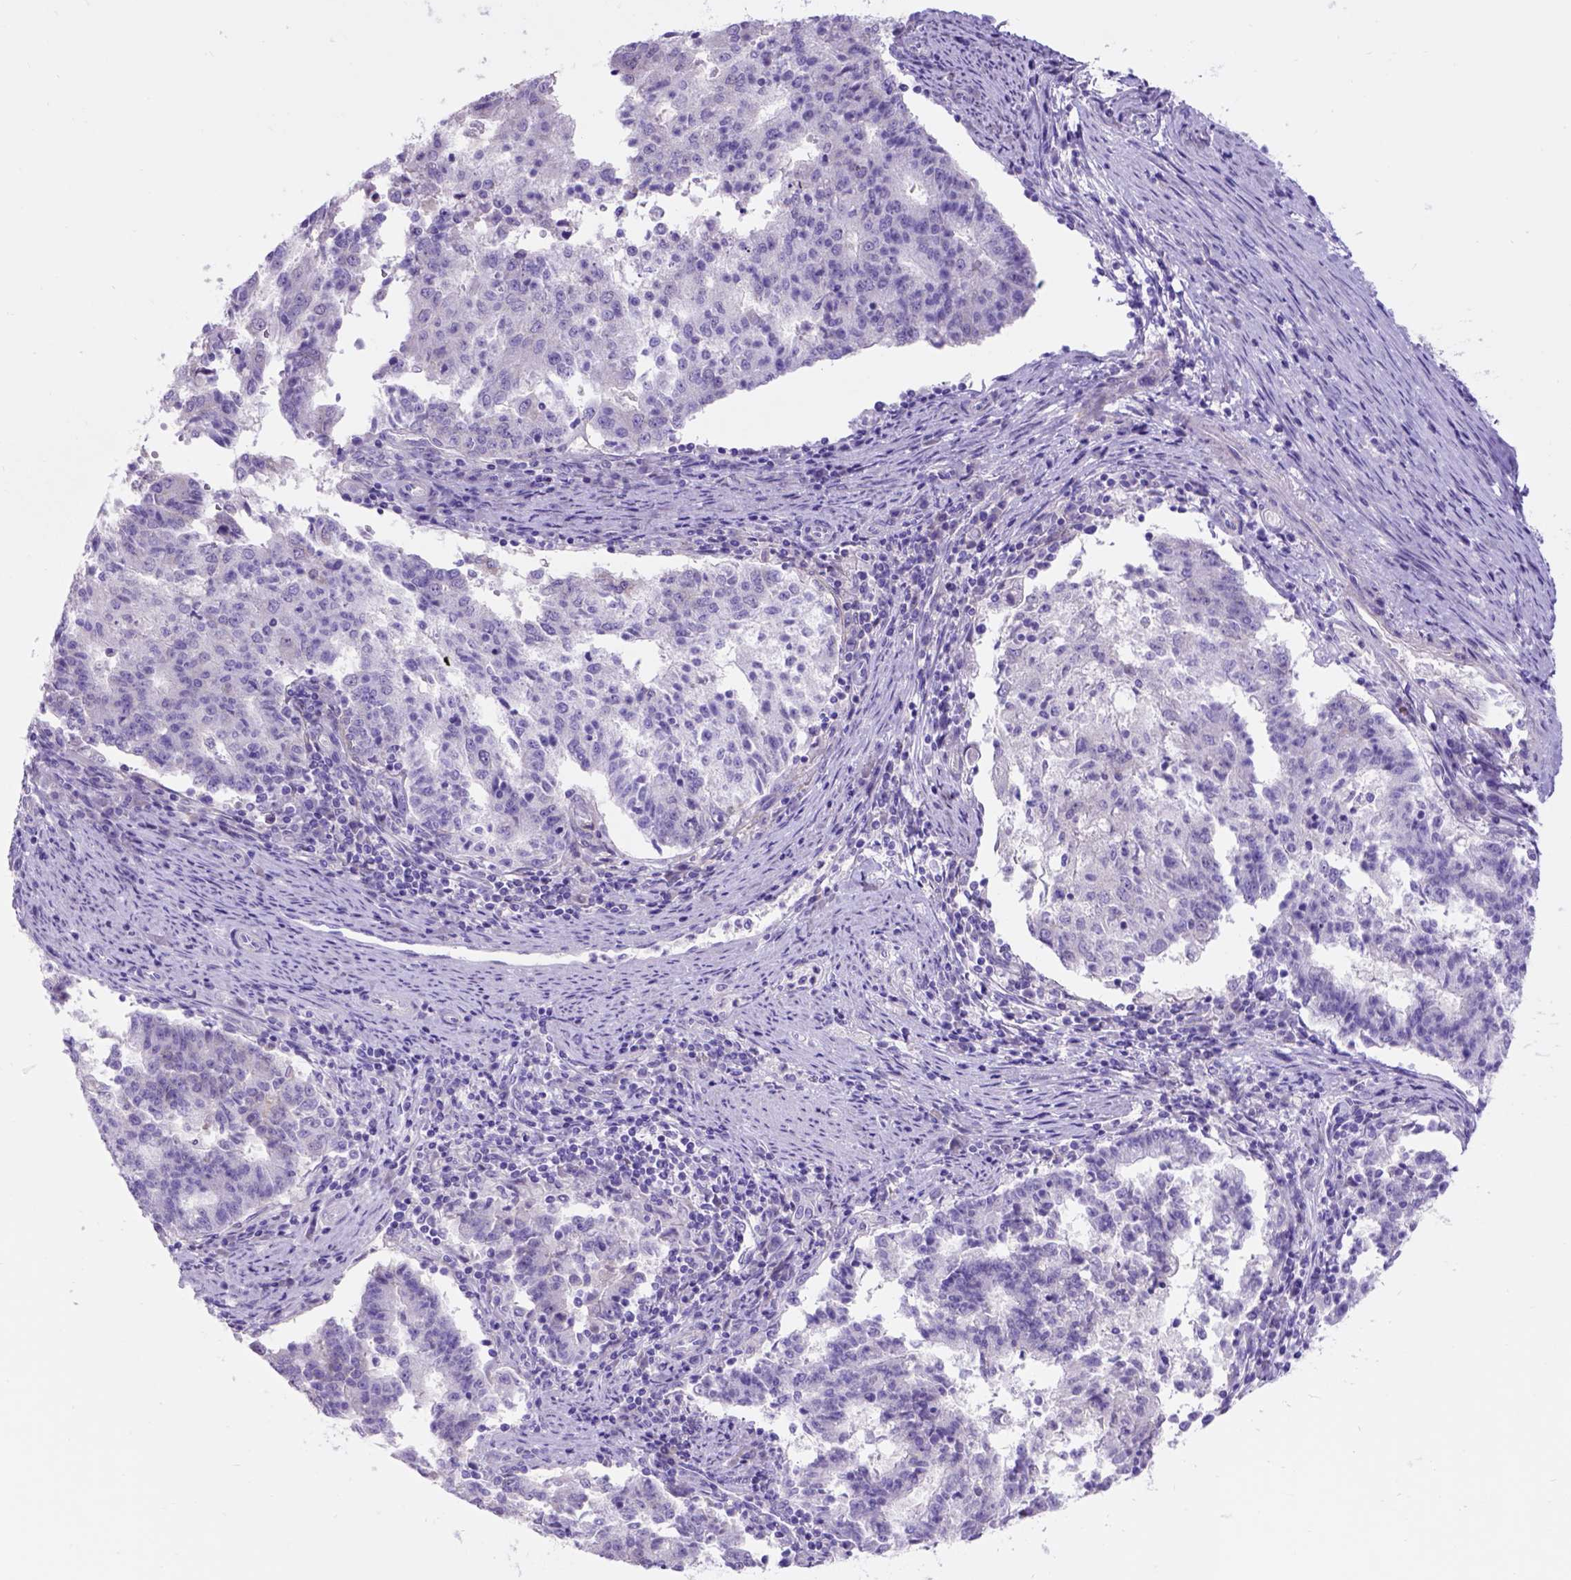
{"staining": {"intensity": "negative", "quantity": "none", "location": "none"}, "tissue": "endometrial cancer", "cell_type": "Tumor cells", "image_type": "cancer", "snomed": [{"axis": "morphology", "description": "Adenocarcinoma, NOS"}, {"axis": "topography", "description": "Endometrium"}], "caption": "IHC photomicrograph of neoplastic tissue: endometrial cancer stained with DAB (3,3'-diaminobenzidine) demonstrates no significant protein expression in tumor cells.", "gene": "EGFR", "patient": {"sex": "female", "age": 82}}